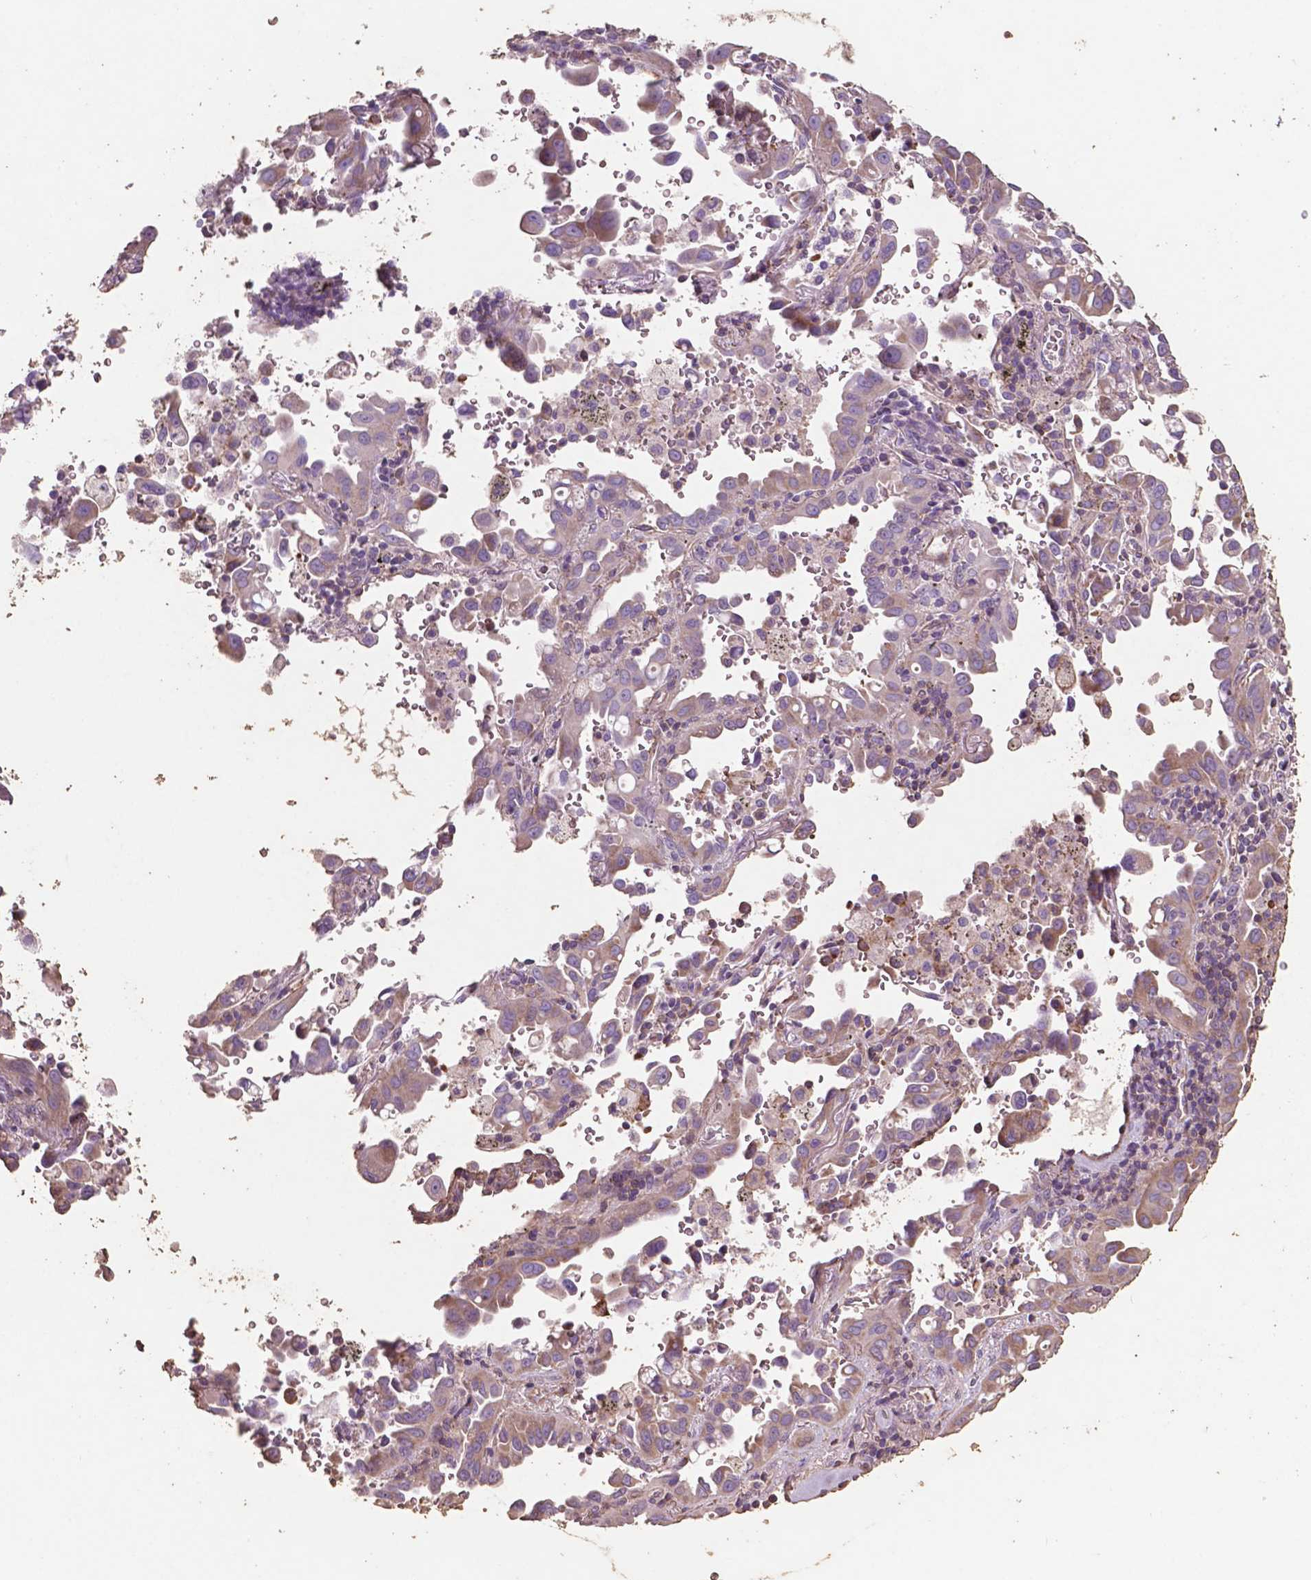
{"staining": {"intensity": "weak", "quantity": "<25%", "location": "cytoplasmic/membranous"}, "tissue": "lung cancer", "cell_type": "Tumor cells", "image_type": "cancer", "snomed": [{"axis": "morphology", "description": "Adenocarcinoma, NOS"}, {"axis": "topography", "description": "Lung"}], "caption": "Lung cancer stained for a protein using IHC displays no expression tumor cells.", "gene": "COMMD4", "patient": {"sex": "male", "age": 68}}